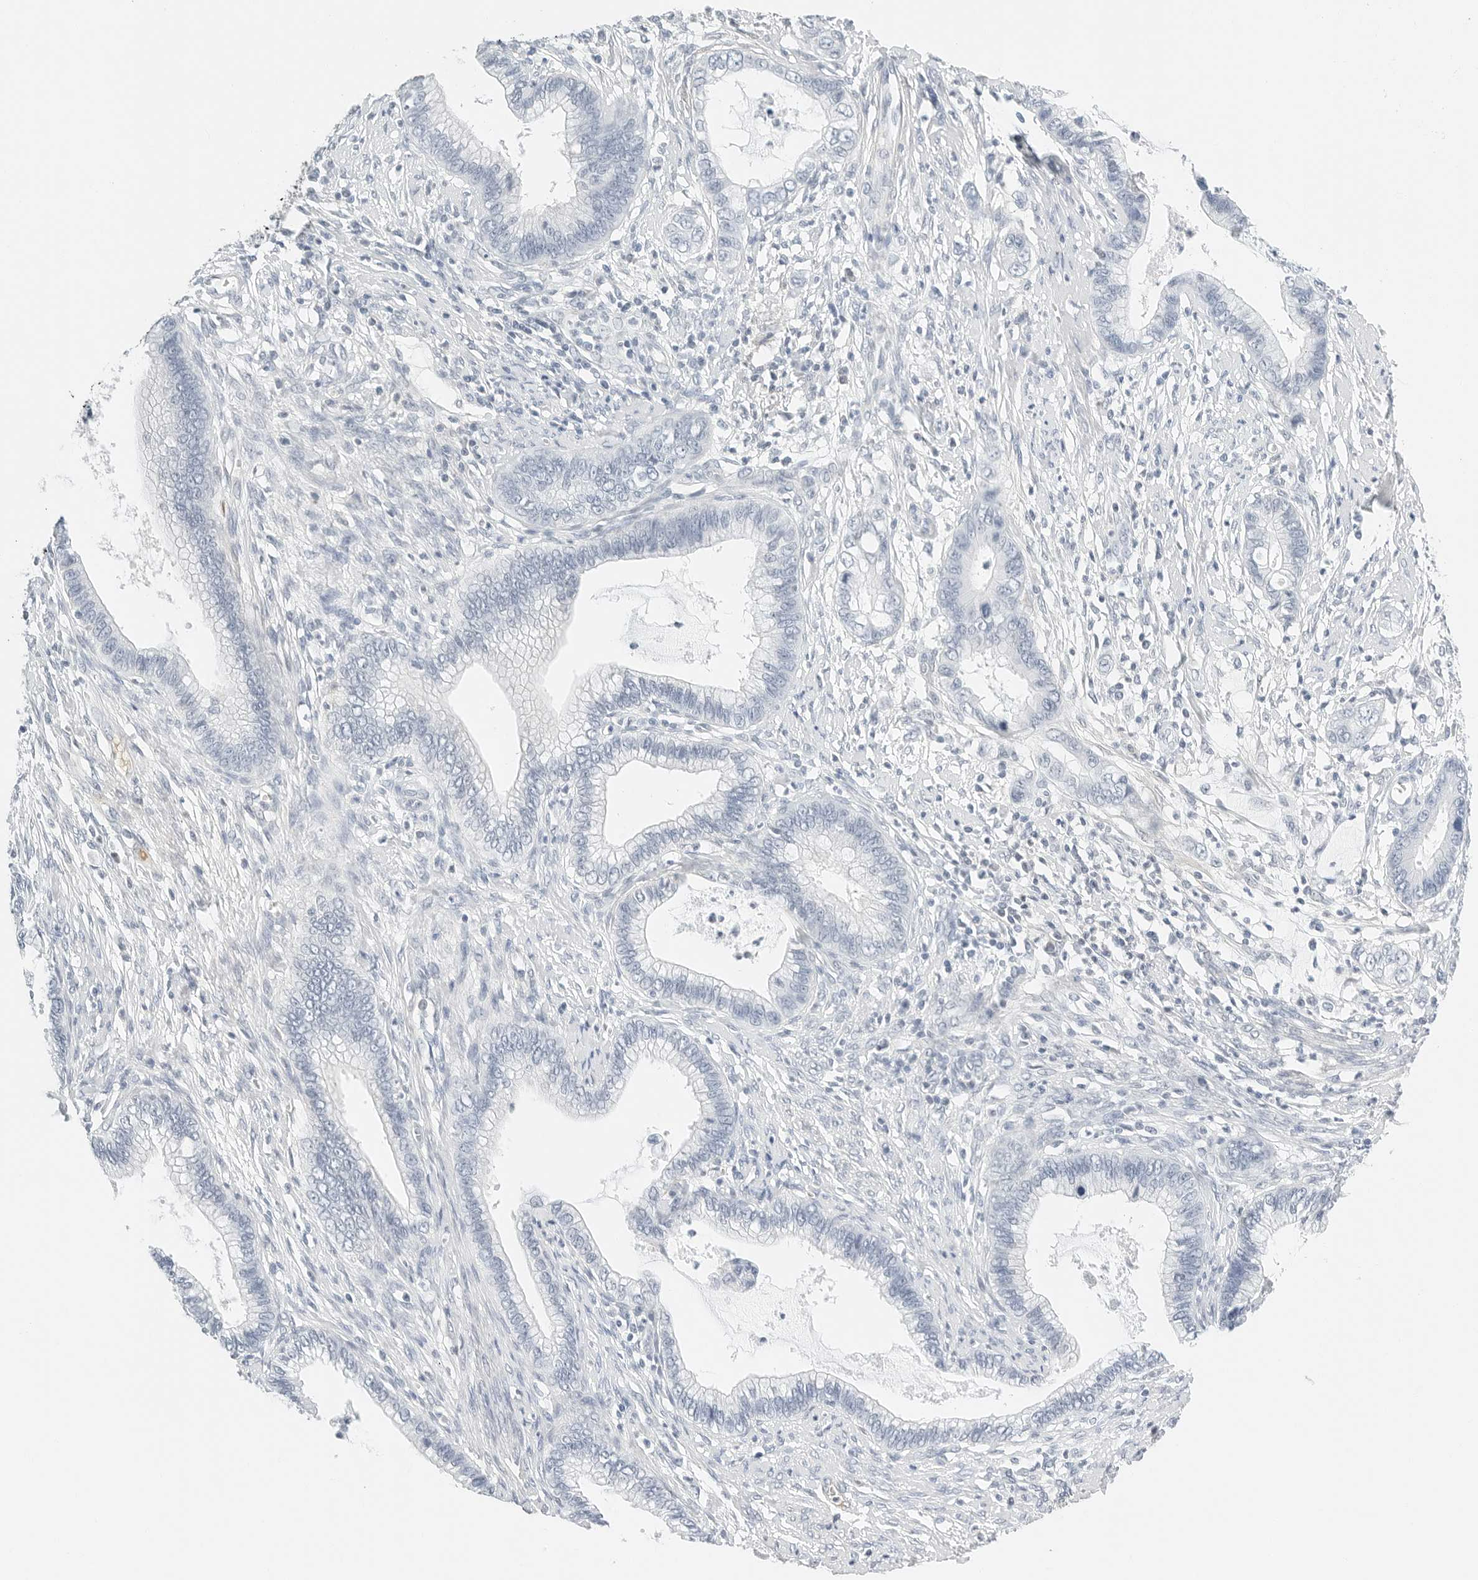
{"staining": {"intensity": "negative", "quantity": "none", "location": "none"}, "tissue": "cervical cancer", "cell_type": "Tumor cells", "image_type": "cancer", "snomed": [{"axis": "morphology", "description": "Adenocarcinoma, NOS"}, {"axis": "topography", "description": "Cervix"}], "caption": "Cervical cancer (adenocarcinoma) was stained to show a protein in brown. There is no significant expression in tumor cells.", "gene": "PKDCC", "patient": {"sex": "female", "age": 44}}